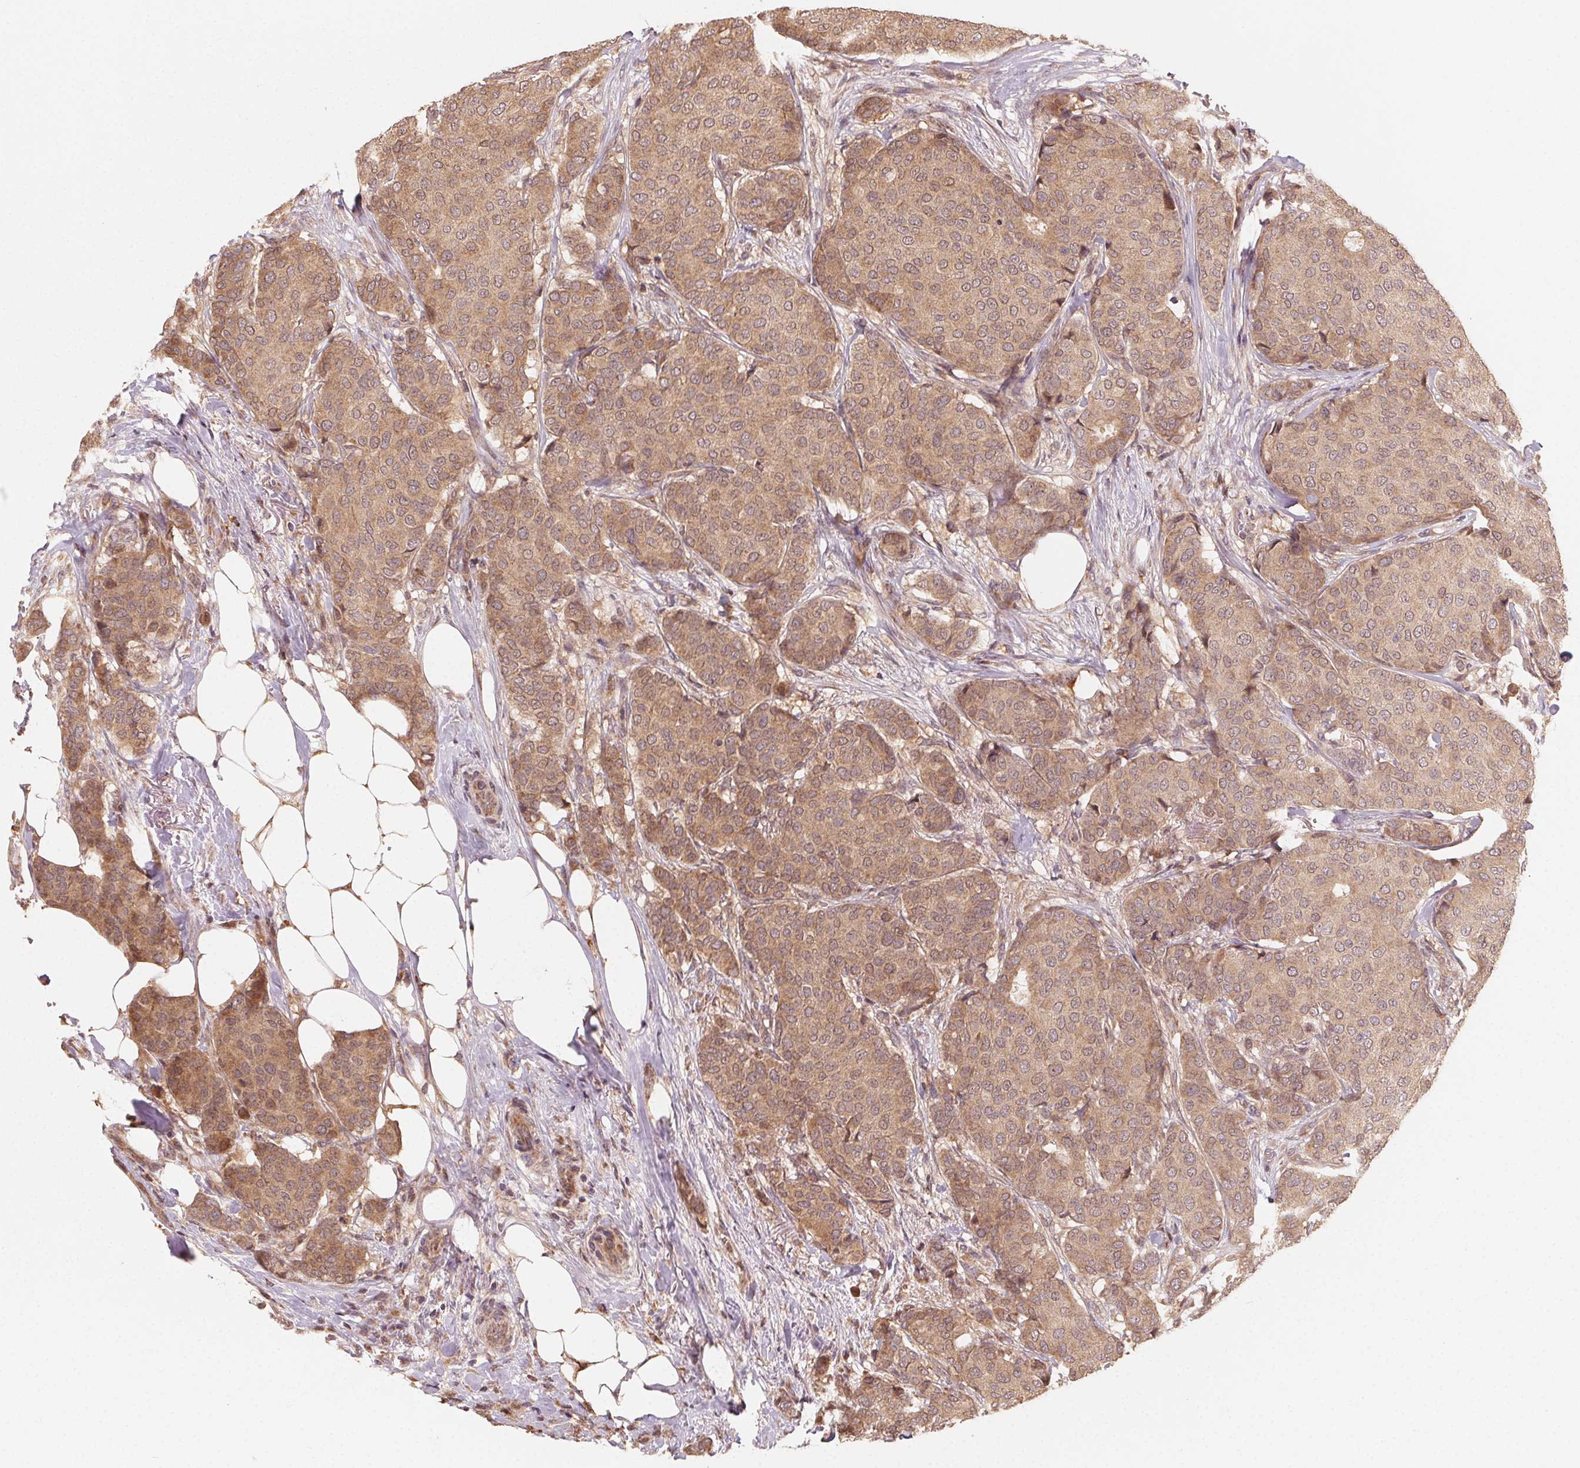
{"staining": {"intensity": "weak", "quantity": ">75%", "location": "cytoplasmic/membranous"}, "tissue": "breast cancer", "cell_type": "Tumor cells", "image_type": "cancer", "snomed": [{"axis": "morphology", "description": "Duct carcinoma"}, {"axis": "topography", "description": "Breast"}], "caption": "A low amount of weak cytoplasmic/membranous positivity is identified in about >75% of tumor cells in breast cancer (intraductal carcinoma) tissue.", "gene": "WBP2", "patient": {"sex": "female", "age": 75}}